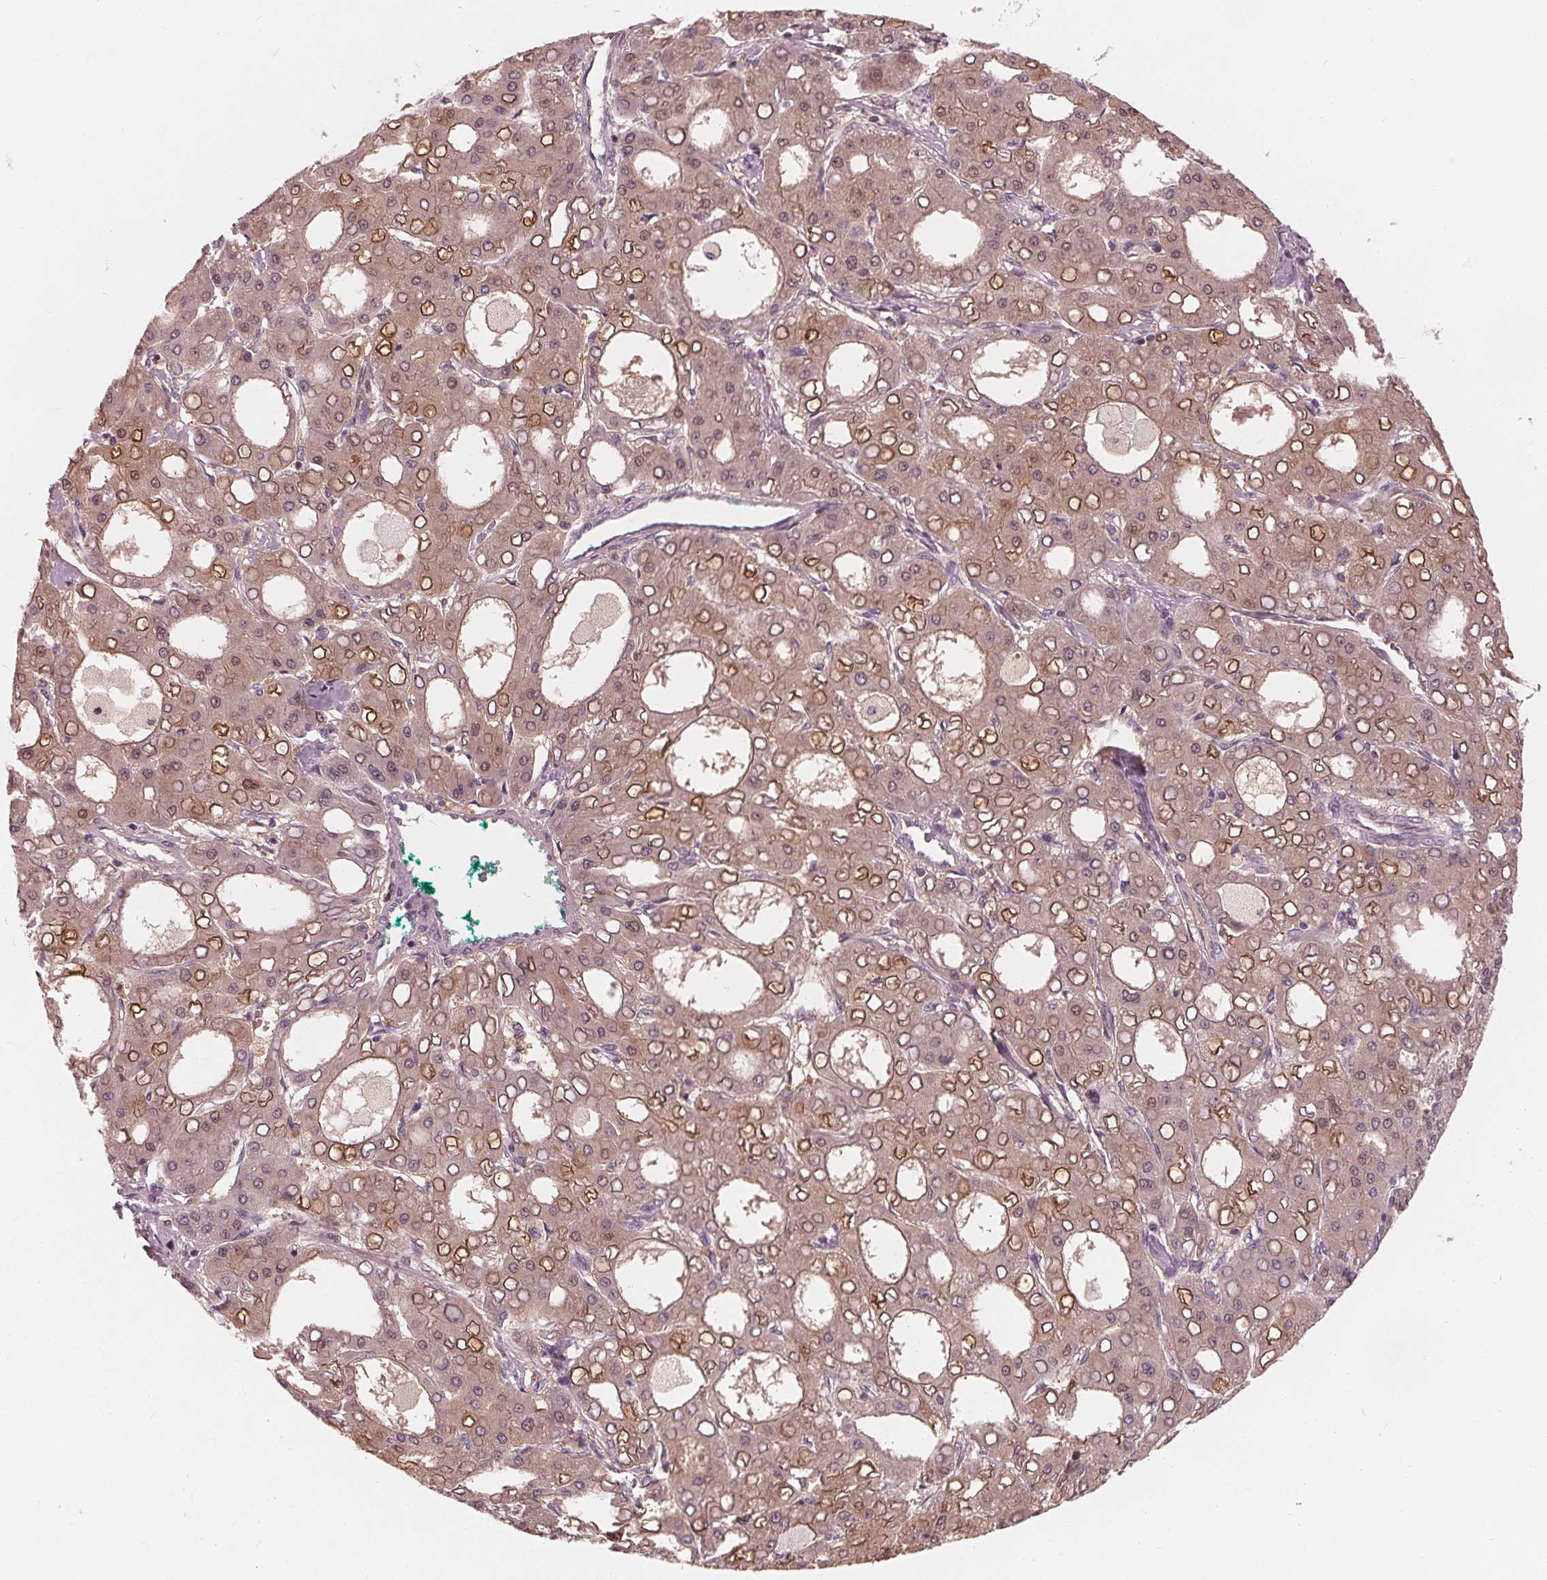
{"staining": {"intensity": "weak", "quantity": ">75%", "location": "cytoplasmic/membranous"}, "tissue": "liver cancer", "cell_type": "Tumor cells", "image_type": "cancer", "snomed": [{"axis": "morphology", "description": "Carcinoma, Hepatocellular, NOS"}, {"axis": "topography", "description": "Liver"}], "caption": "Immunohistochemical staining of liver cancer (hepatocellular carcinoma) exhibits weak cytoplasmic/membranous protein staining in approximately >75% of tumor cells. (Stains: DAB (3,3'-diaminobenzidine) in brown, nuclei in blue, Microscopy: brightfield microscopy at high magnification).", "gene": "SAT2", "patient": {"sex": "male", "age": 65}}